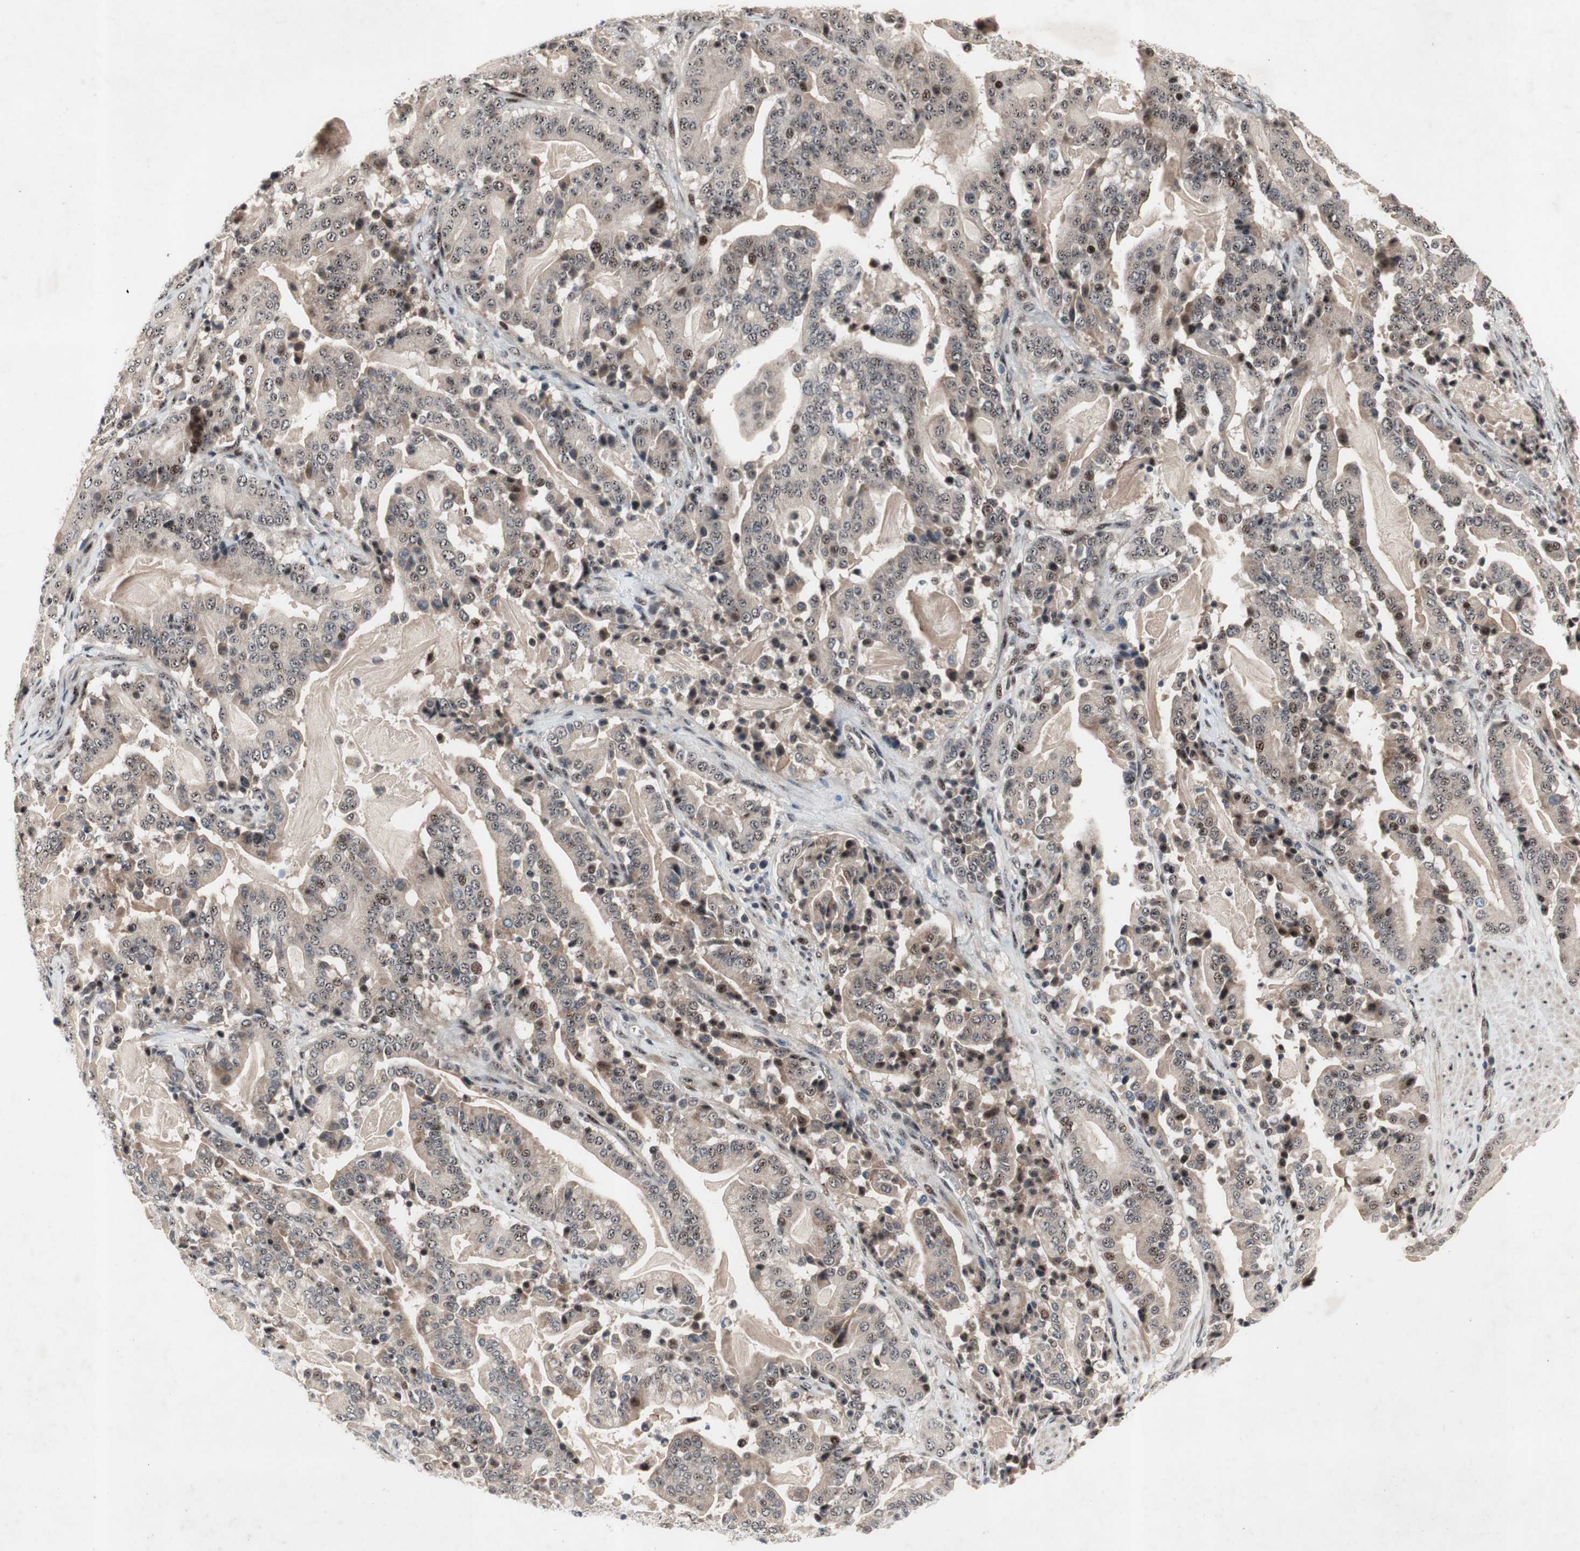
{"staining": {"intensity": "weak", "quantity": ">75%", "location": "cytoplasmic/membranous,nuclear"}, "tissue": "pancreatic cancer", "cell_type": "Tumor cells", "image_type": "cancer", "snomed": [{"axis": "morphology", "description": "Adenocarcinoma, NOS"}, {"axis": "topography", "description": "Pancreas"}], "caption": "A histopathology image of human adenocarcinoma (pancreatic) stained for a protein demonstrates weak cytoplasmic/membranous and nuclear brown staining in tumor cells.", "gene": "SOX7", "patient": {"sex": "male", "age": 63}}